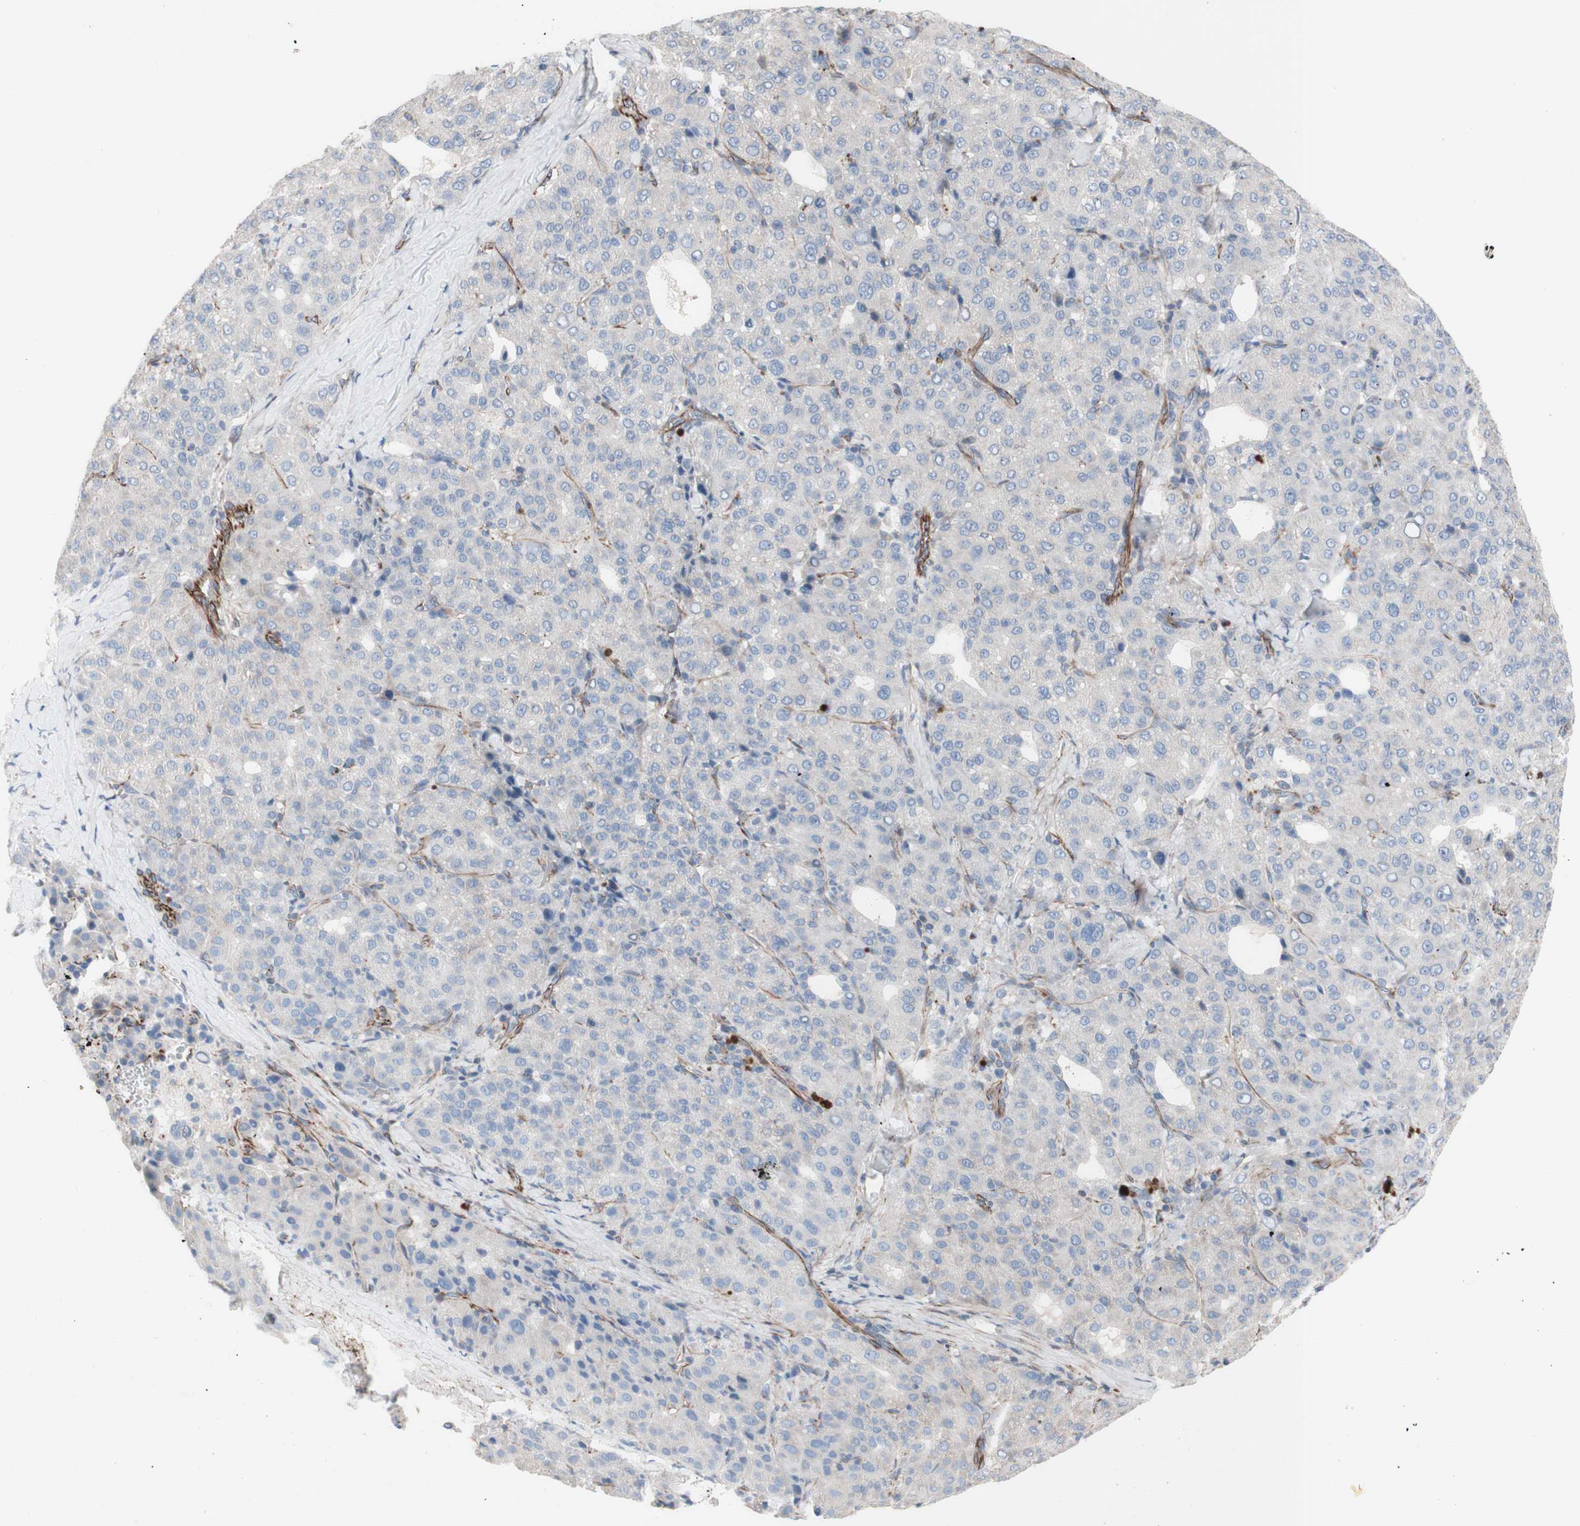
{"staining": {"intensity": "negative", "quantity": "none", "location": "none"}, "tissue": "liver cancer", "cell_type": "Tumor cells", "image_type": "cancer", "snomed": [{"axis": "morphology", "description": "Carcinoma, Hepatocellular, NOS"}, {"axis": "topography", "description": "Liver"}], "caption": "Tumor cells show no significant positivity in hepatocellular carcinoma (liver).", "gene": "AGPAT5", "patient": {"sex": "male", "age": 65}}